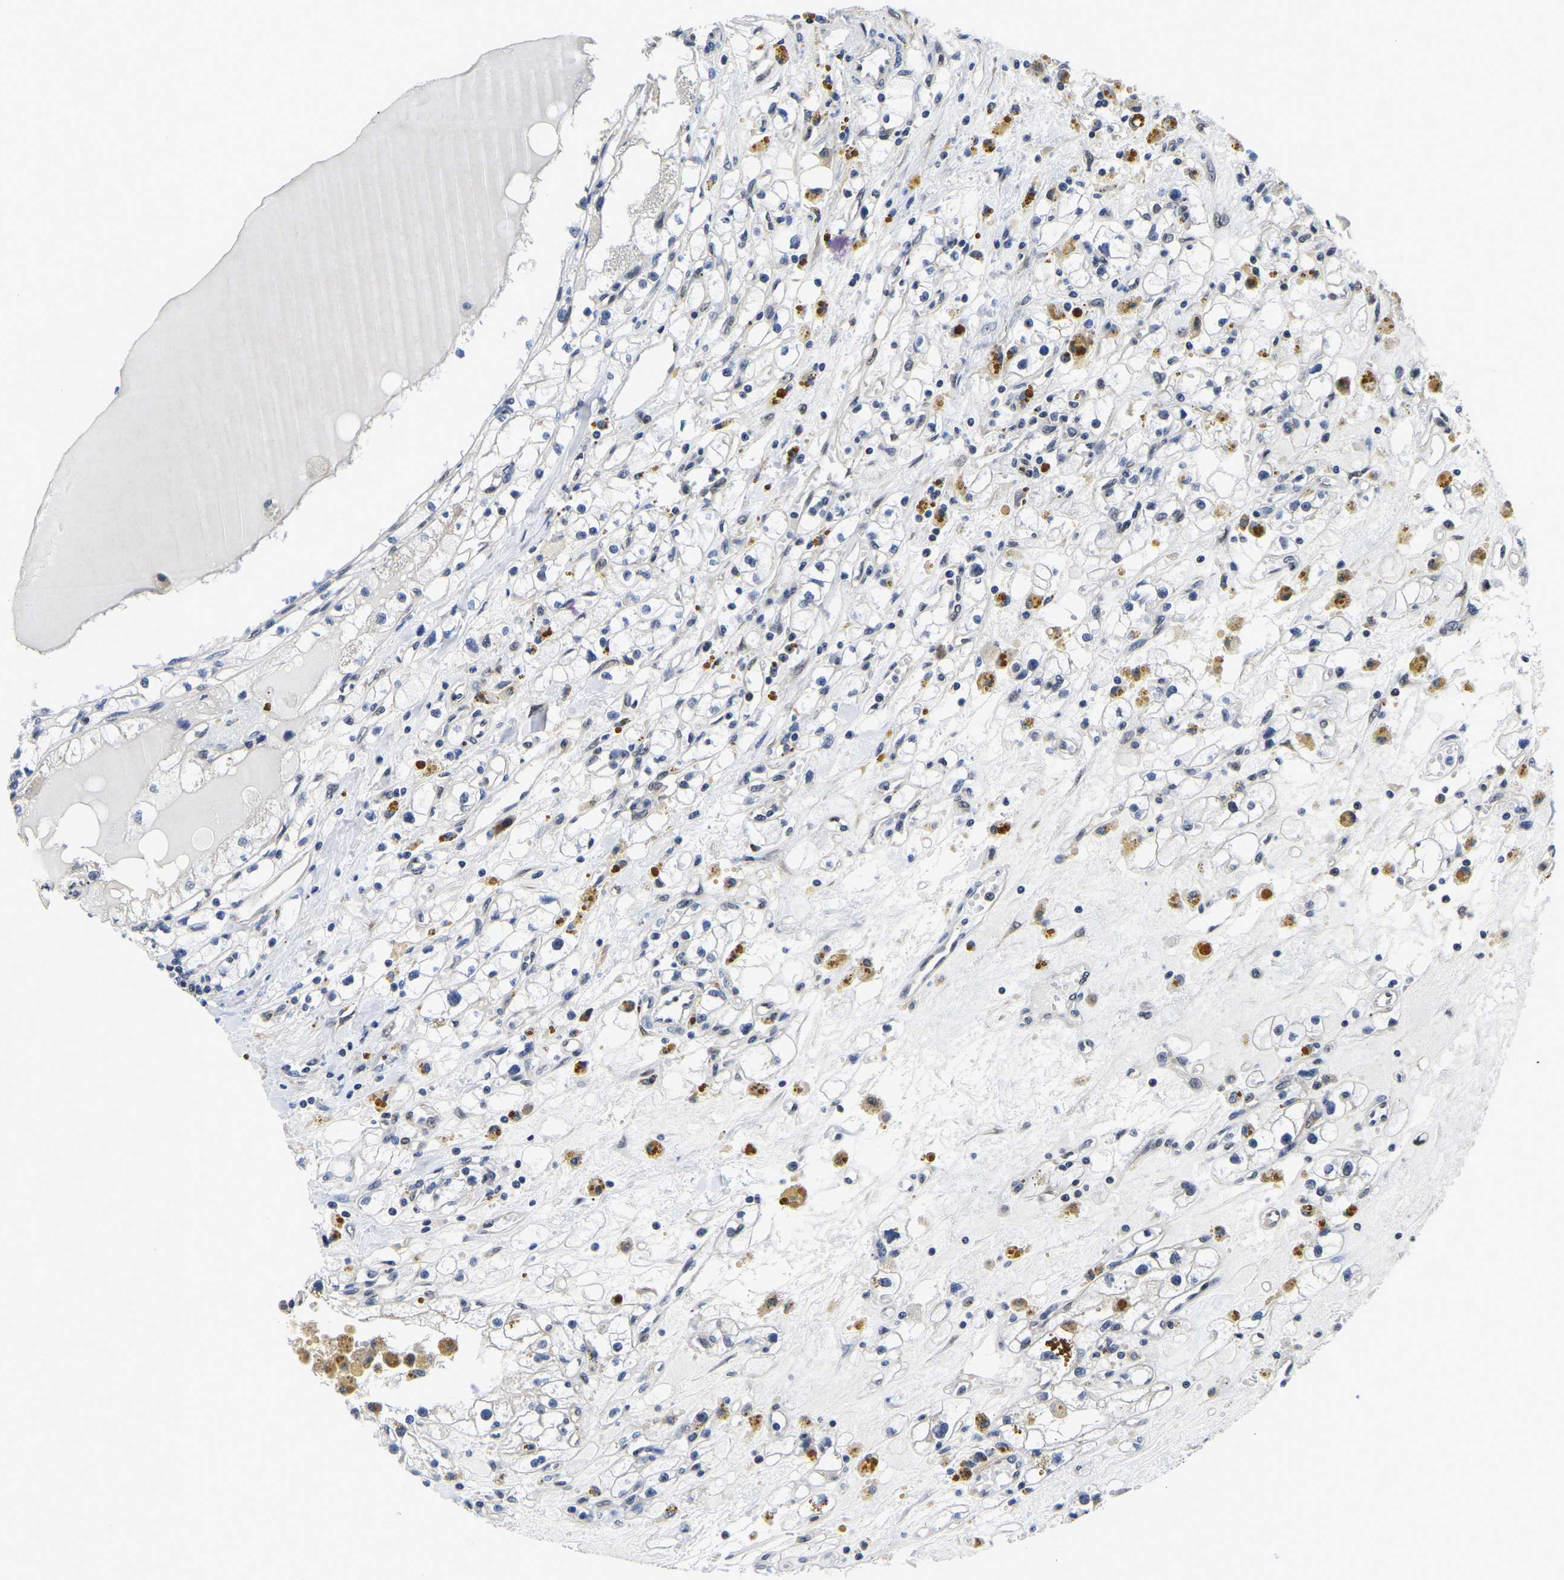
{"staining": {"intensity": "negative", "quantity": "none", "location": "none"}, "tissue": "renal cancer", "cell_type": "Tumor cells", "image_type": "cancer", "snomed": [{"axis": "morphology", "description": "Adenocarcinoma, NOS"}, {"axis": "topography", "description": "Kidney"}], "caption": "This is an IHC image of human renal cancer (adenocarcinoma). There is no staining in tumor cells.", "gene": "MCOLN2", "patient": {"sex": "male", "age": 56}}